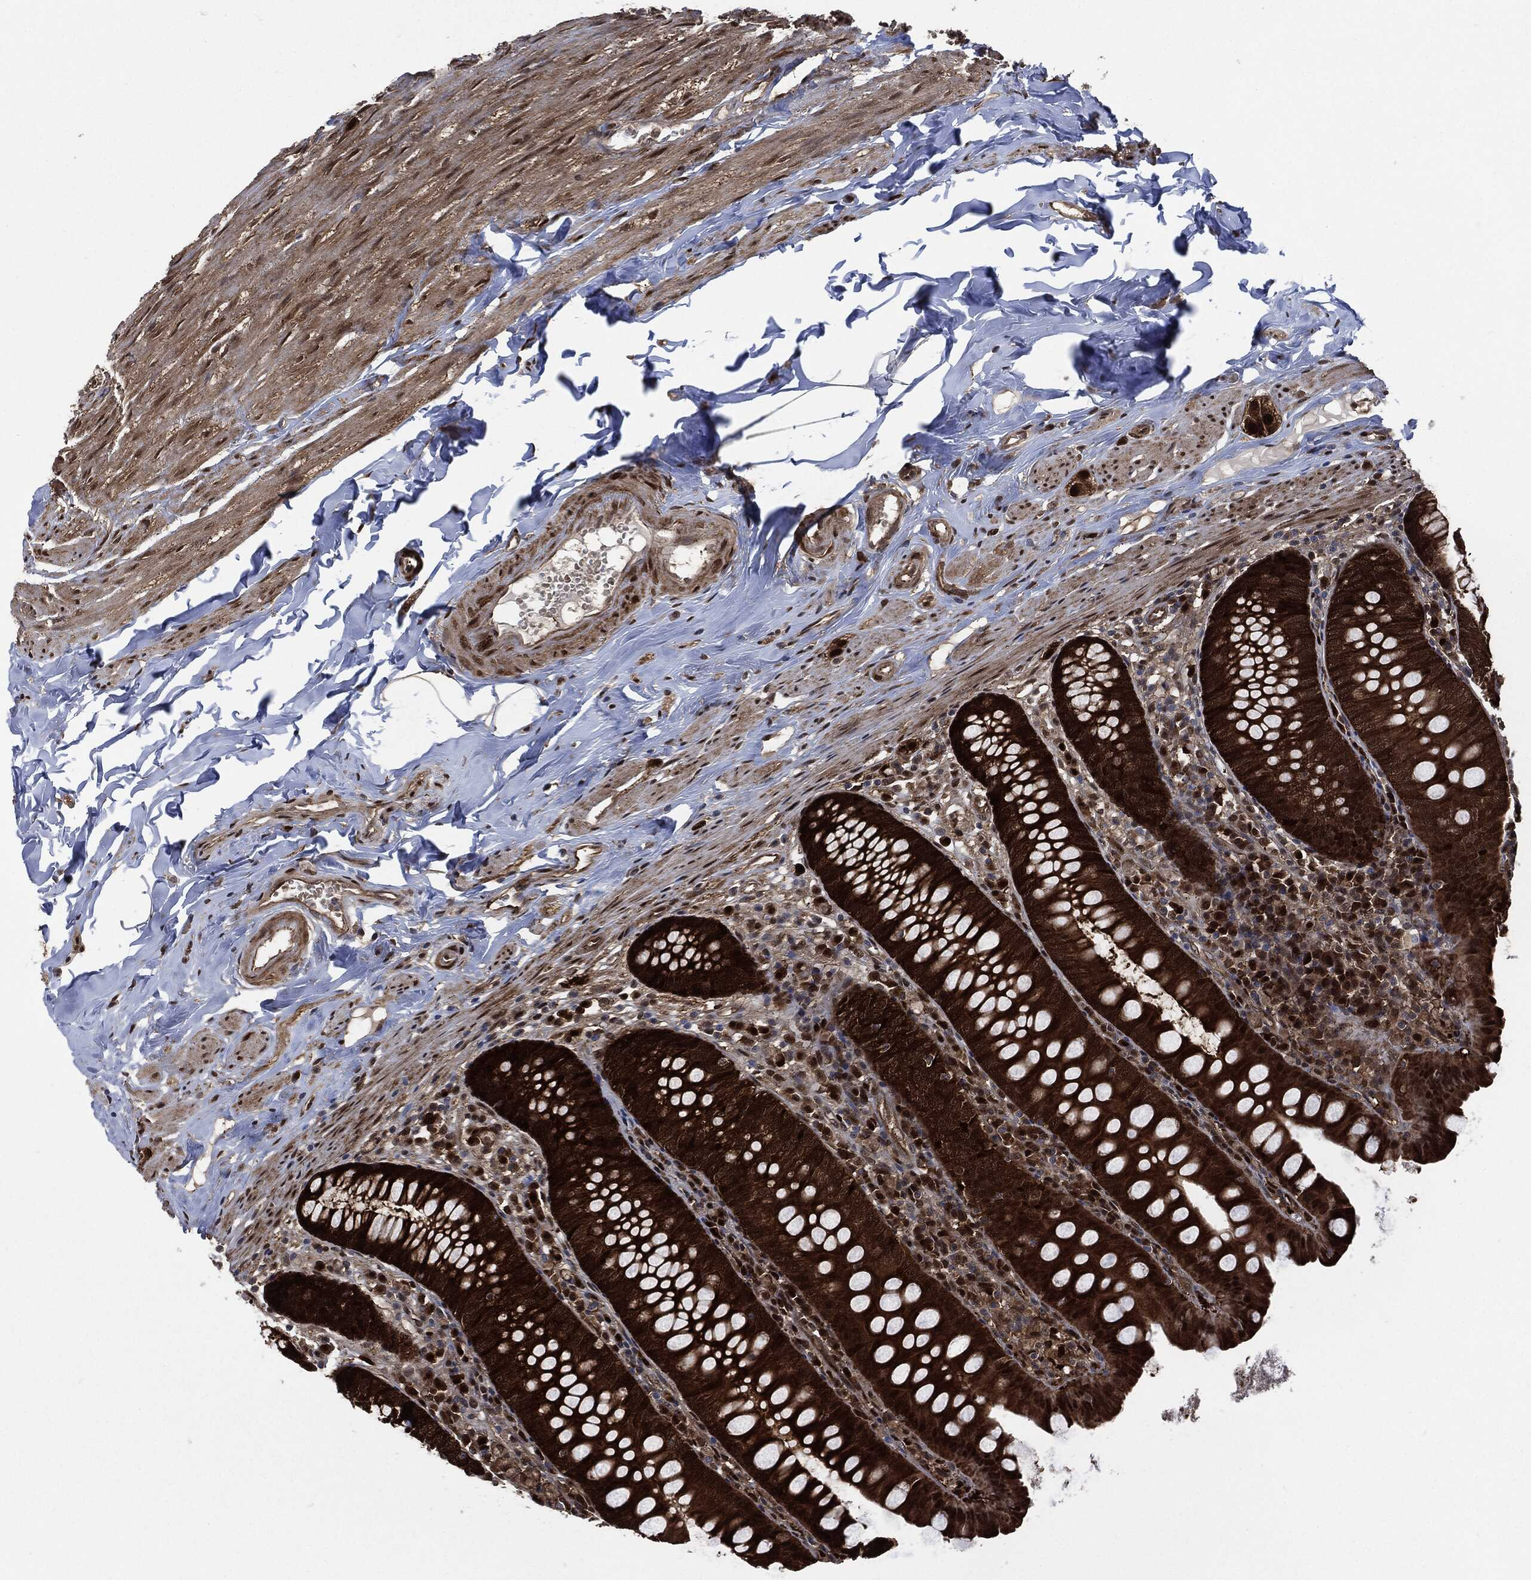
{"staining": {"intensity": "strong", "quantity": ">75%", "location": "cytoplasmic/membranous,nuclear"}, "tissue": "appendix", "cell_type": "Glandular cells", "image_type": "normal", "snomed": [{"axis": "morphology", "description": "Normal tissue, NOS"}, {"axis": "topography", "description": "Appendix"}], "caption": "This photomicrograph exhibits immunohistochemistry (IHC) staining of unremarkable appendix, with high strong cytoplasmic/membranous,nuclear positivity in about >75% of glandular cells.", "gene": "DCTN1", "patient": {"sex": "female", "age": 82}}